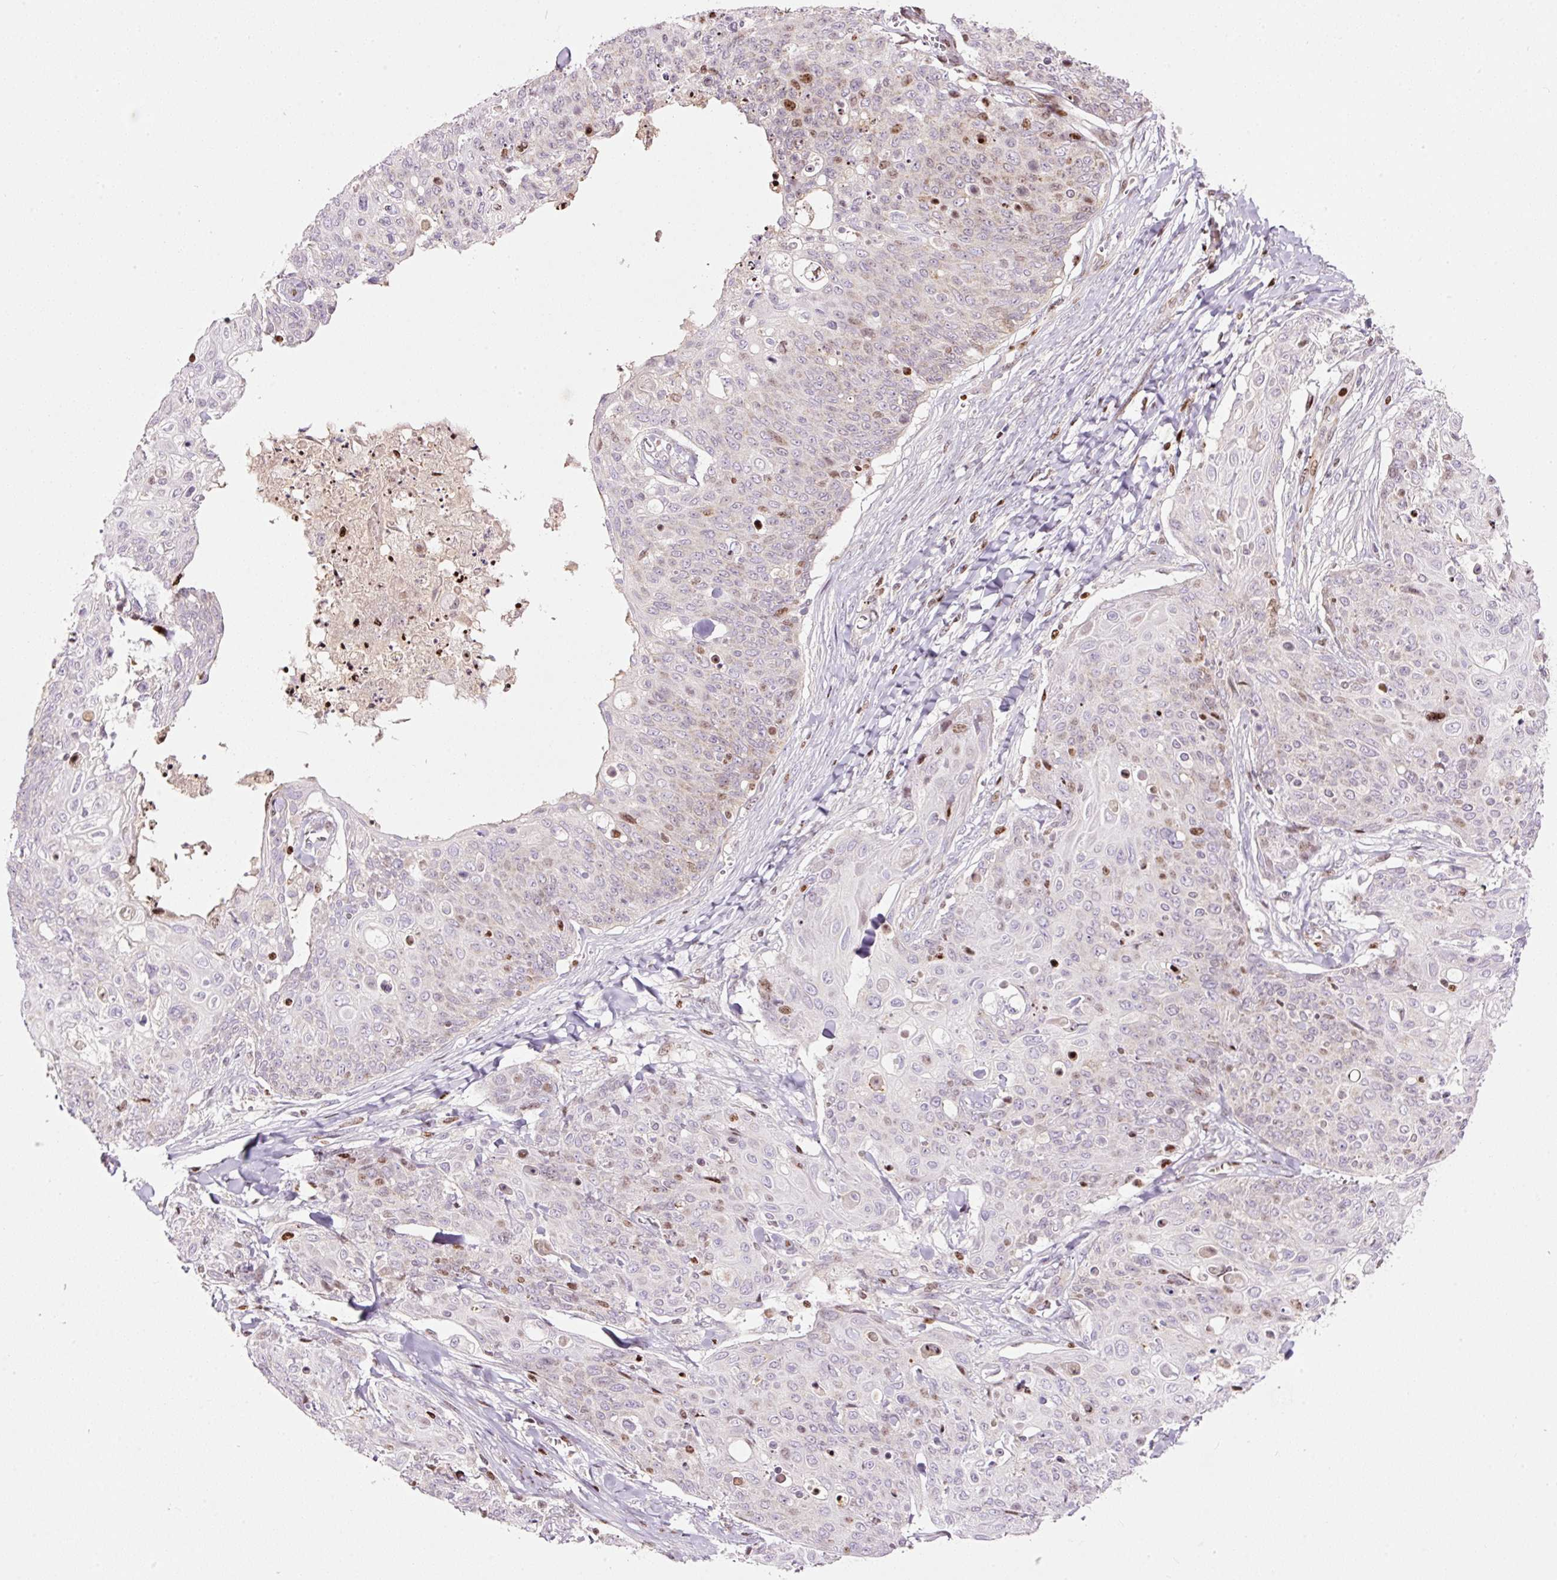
{"staining": {"intensity": "moderate", "quantity": "<25%", "location": "nuclear"}, "tissue": "skin cancer", "cell_type": "Tumor cells", "image_type": "cancer", "snomed": [{"axis": "morphology", "description": "Squamous cell carcinoma, NOS"}, {"axis": "topography", "description": "Skin"}, {"axis": "topography", "description": "Vulva"}], "caption": "Skin squamous cell carcinoma stained for a protein displays moderate nuclear positivity in tumor cells.", "gene": "TMEM8B", "patient": {"sex": "female", "age": 85}}